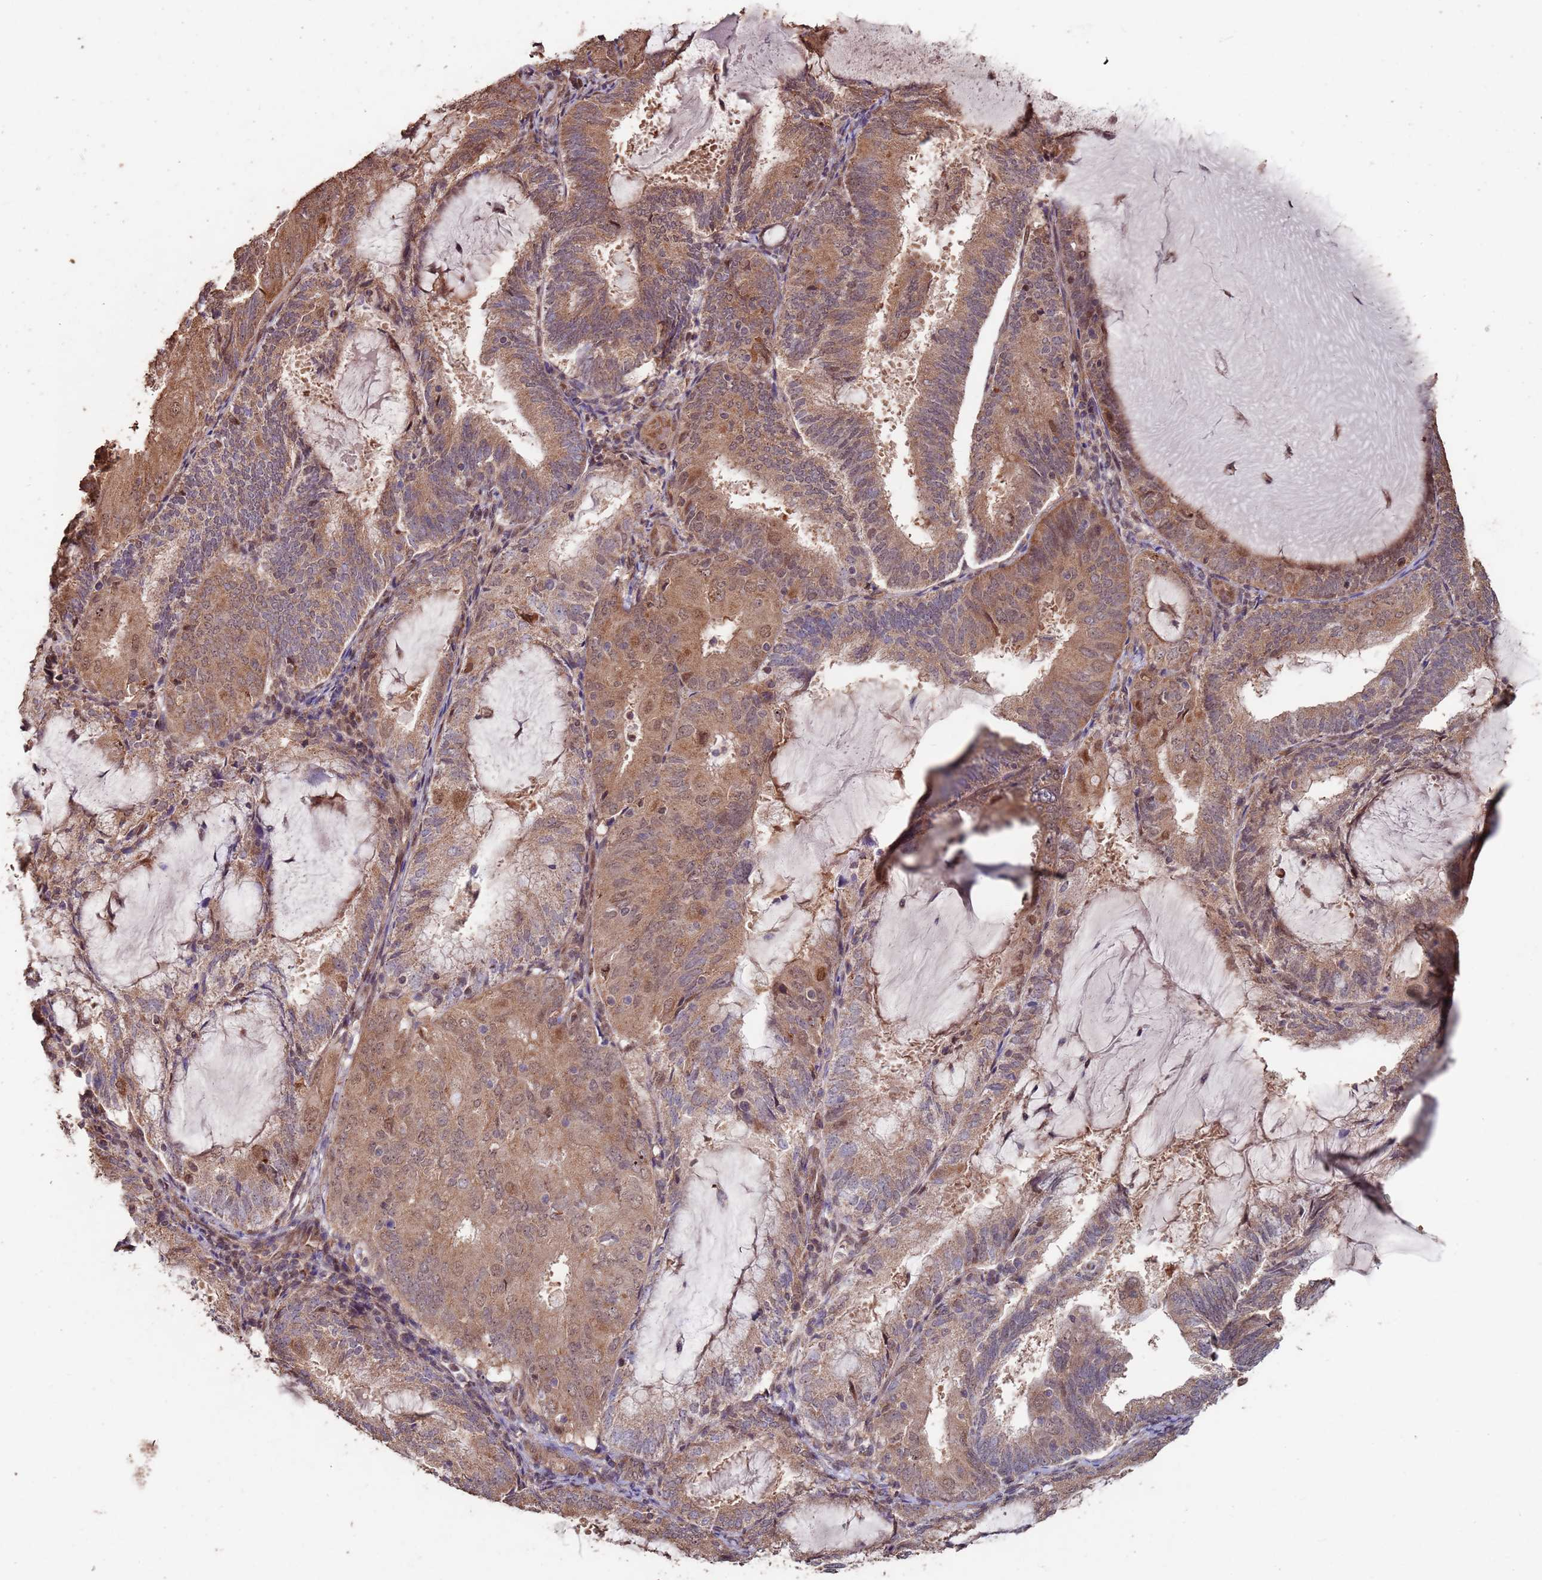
{"staining": {"intensity": "moderate", "quantity": ">75%", "location": "cytoplasmic/membranous,nuclear"}, "tissue": "endometrial cancer", "cell_type": "Tumor cells", "image_type": "cancer", "snomed": [{"axis": "morphology", "description": "Adenocarcinoma, NOS"}, {"axis": "topography", "description": "Endometrium"}], "caption": "Immunohistochemistry (IHC) photomicrograph of neoplastic tissue: human adenocarcinoma (endometrial) stained using immunohistochemistry shows medium levels of moderate protein expression localized specifically in the cytoplasmic/membranous and nuclear of tumor cells, appearing as a cytoplasmic/membranous and nuclear brown color.", "gene": "PRR7", "patient": {"sex": "female", "age": 81}}